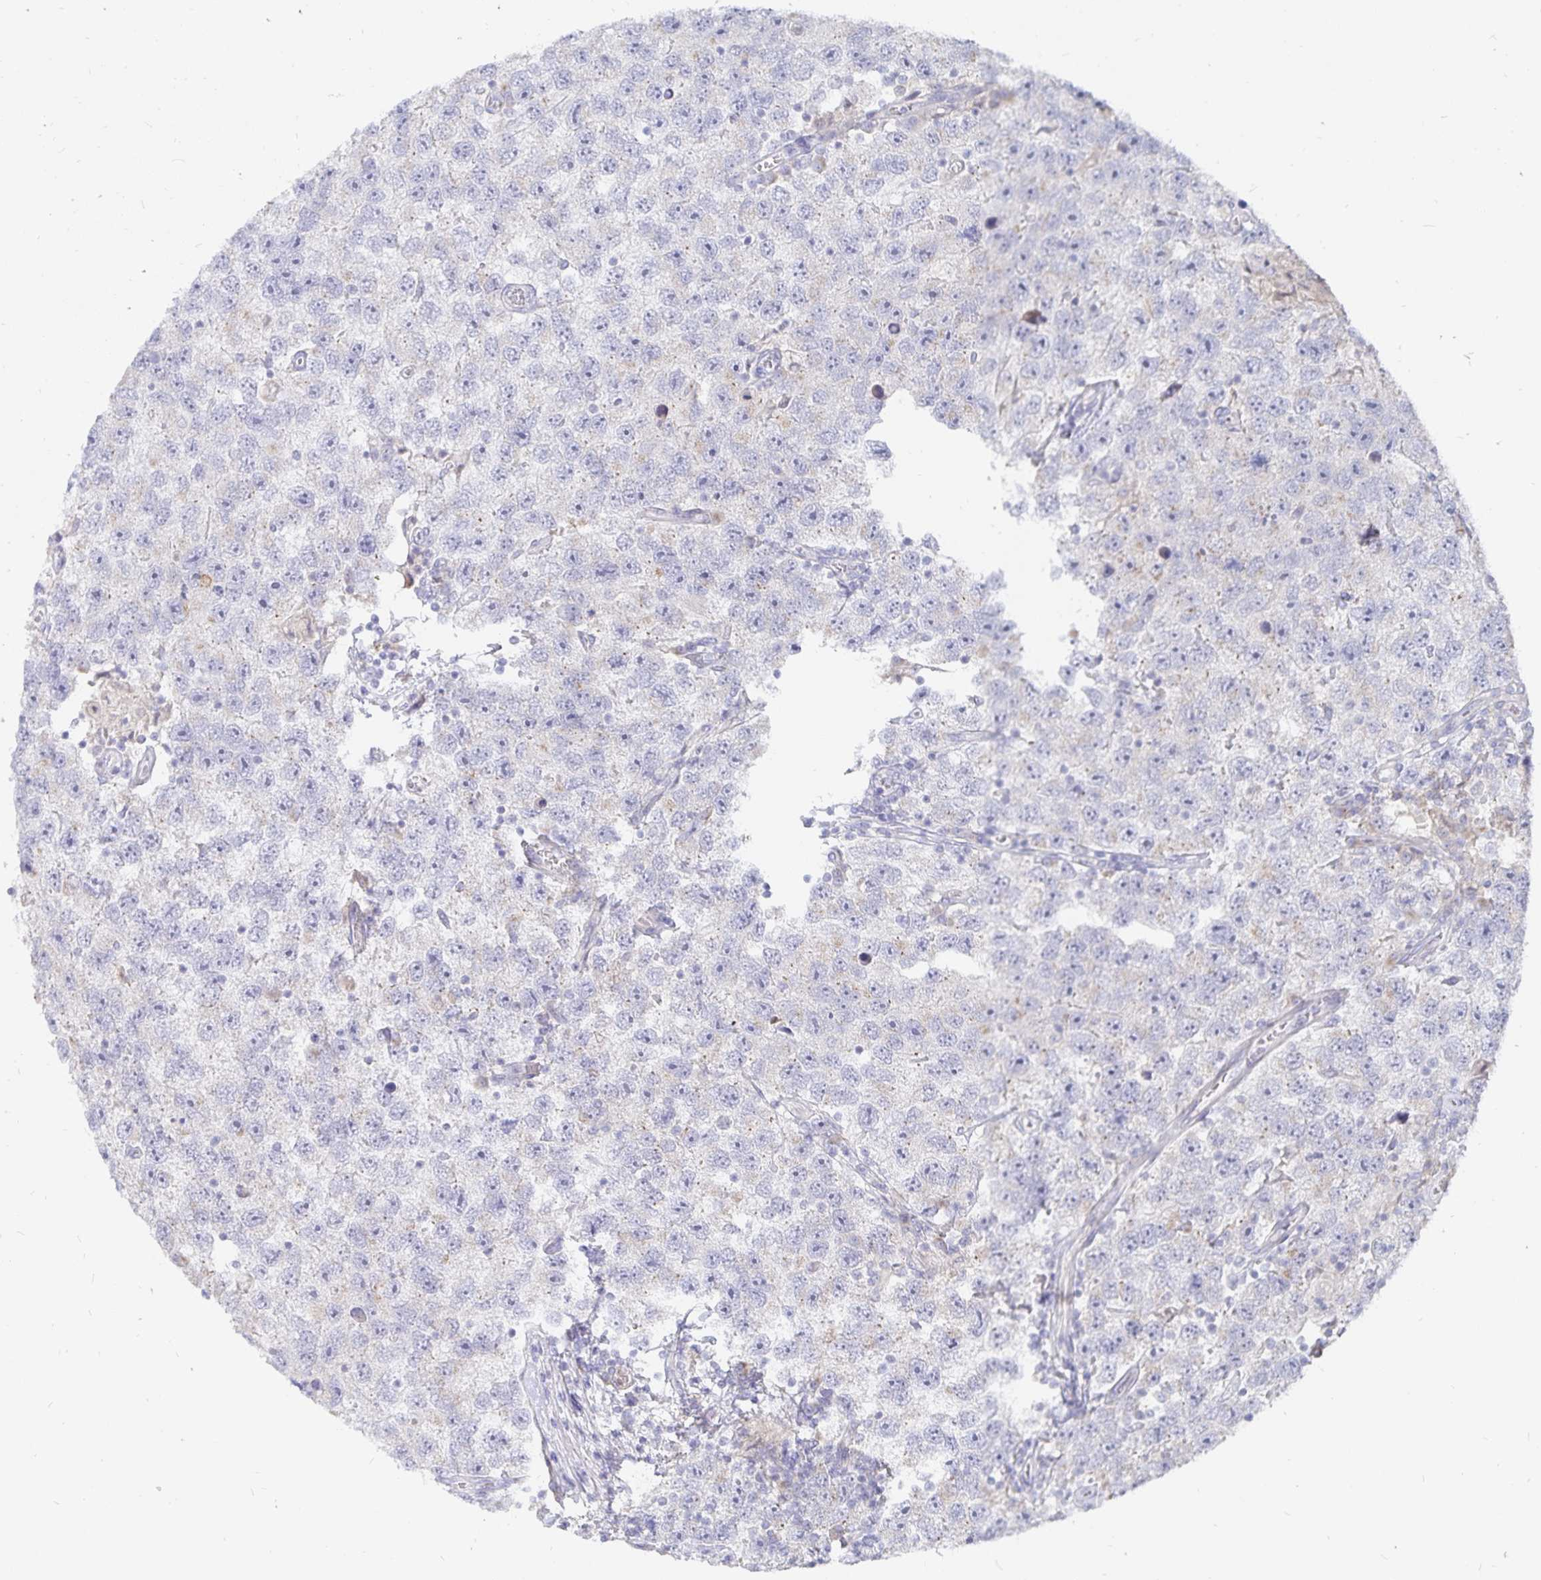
{"staining": {"intensity": "negative", "quantity": "none", "location": "none"}, "tissue": "testis cancer", "cell_type": "Tumor cells", "image_type": "cancer", "snomed": [{"axis": "morphology", "description": "Seminoma, NOS"}, {"axis": "topography", "description": "Testis"}], "caption": "DAB immunohistochemical staining of seminoma (testis) exhibits no significant positivity in tumor cells. (DAB immunohistochemistry (IHC) with hematoxylin counter stain).", "gene": "PKHD1", "patient": {"sex": "male", "age": 26}}